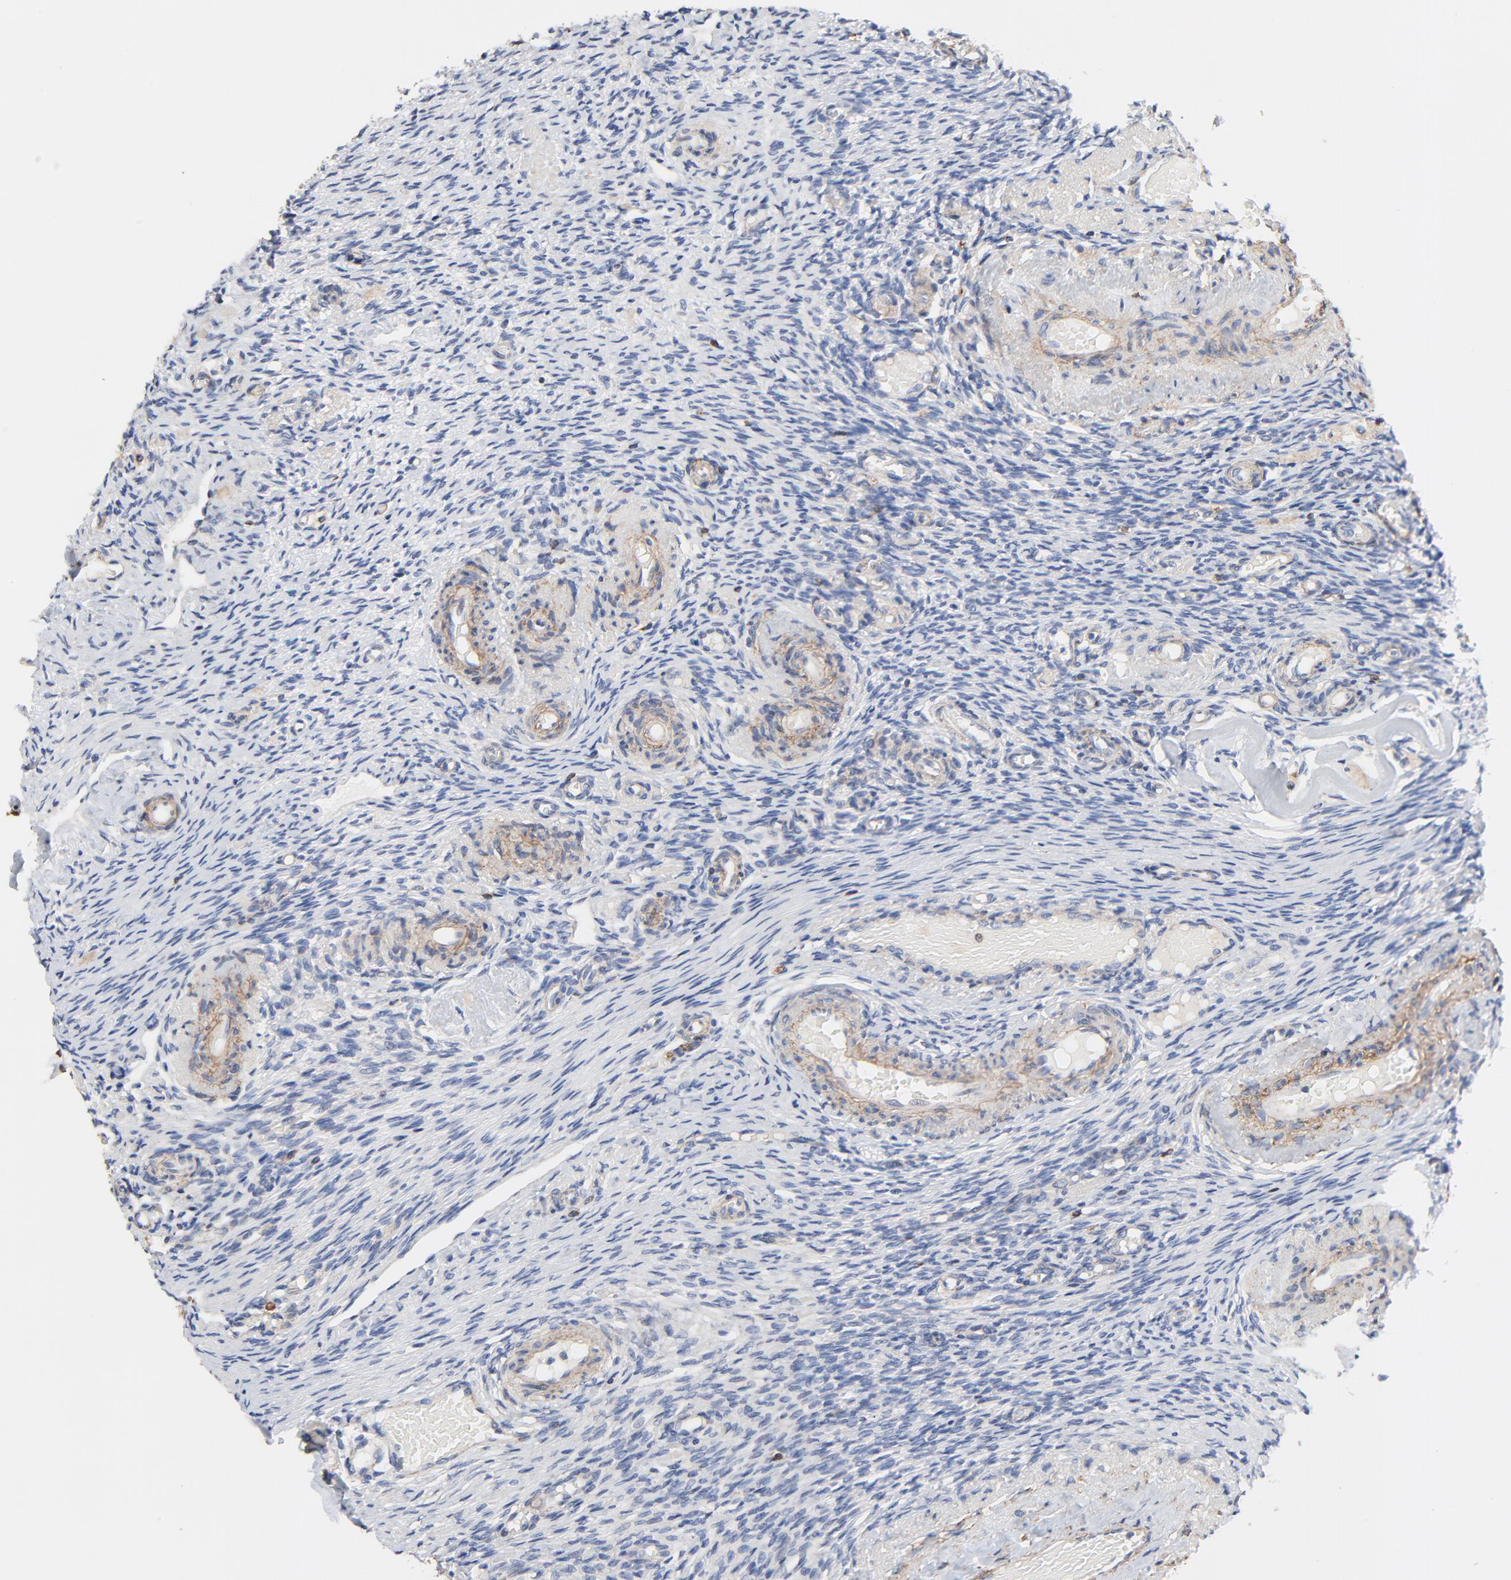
{"staining": {"intensity": "negative", "quantity": "none", "location": "none"}, "tissue": "ovary", "cell_type": "Follicle cells", "image_type": "normal", "snomed": [{"axis": "morphology", "description": "Normal tissue, NOS"}, {"axis": "topography", "description": "Ovary"}], "caption": "Follicle cells are negative for brown protein staining in unremarkable ovary. Brightfield microscopy of IHC stained with DAB (brown) and hematoxylin (blue), captured at high magnification.", "gene": "SKAP1", "patient": {"sex": "female", "age": 60}}